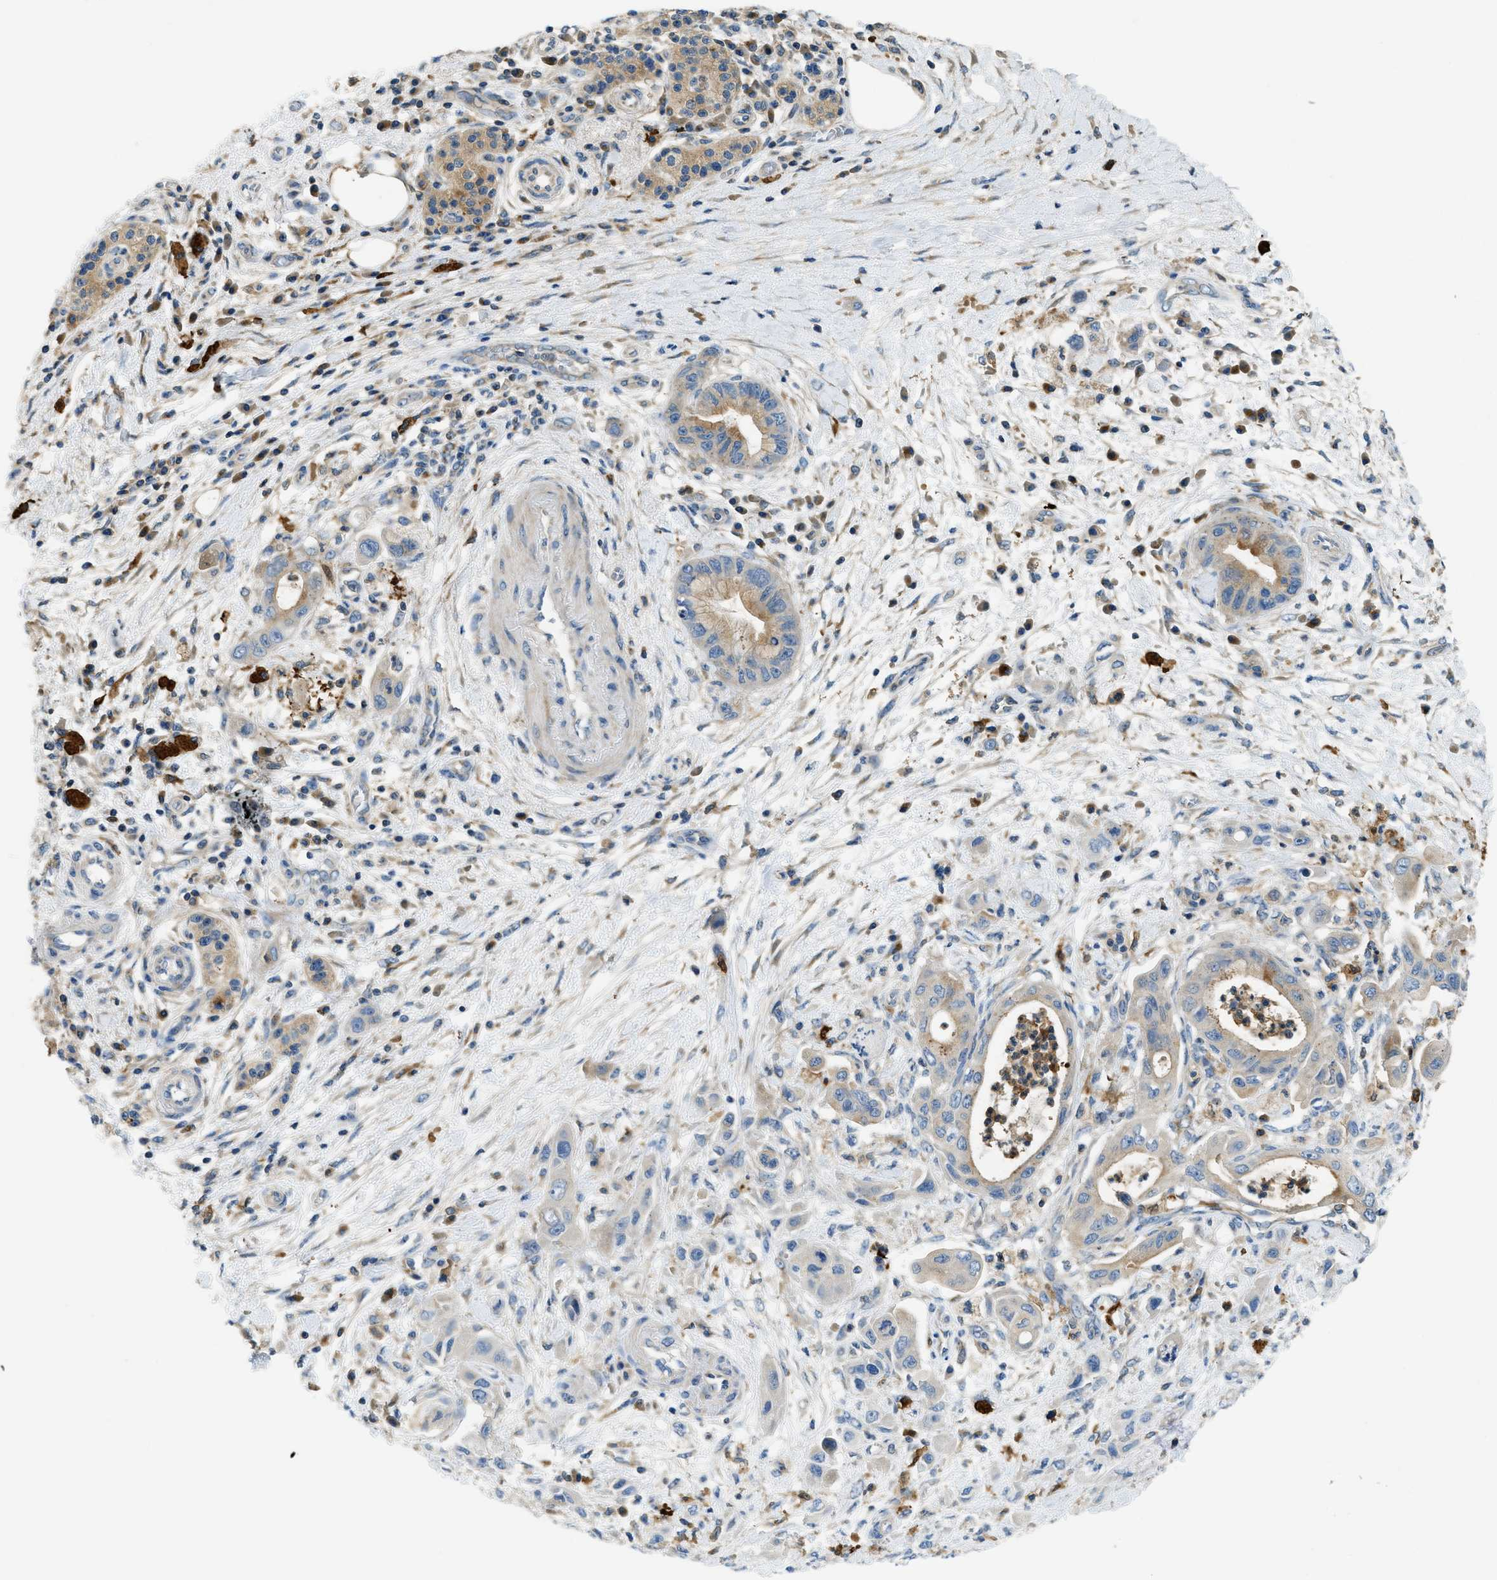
{"staining": {"intensity": "weak", "quantity": ">75%", "location": "cytoplasmic/membranous"}, "tissue": "pancreatic cancer", "cell_type": "Tumor cells", "image_type": "cancer", "snomed": [{"axis": "morphology", "description": "Adenocarcinoma, NOS"}, {"axis": "topography", "description": "Pancreas"}], "caption": "Immunohistochemistry micrograph of pancreatic adenocarcinoma stained for a protein (brown), which exhibits low levels of weak cytoplasmic/membranous positivity in approximately >75% of tumor cells.", "gene": "RFFL", "patient": {"sex": "female", "age": 73}}